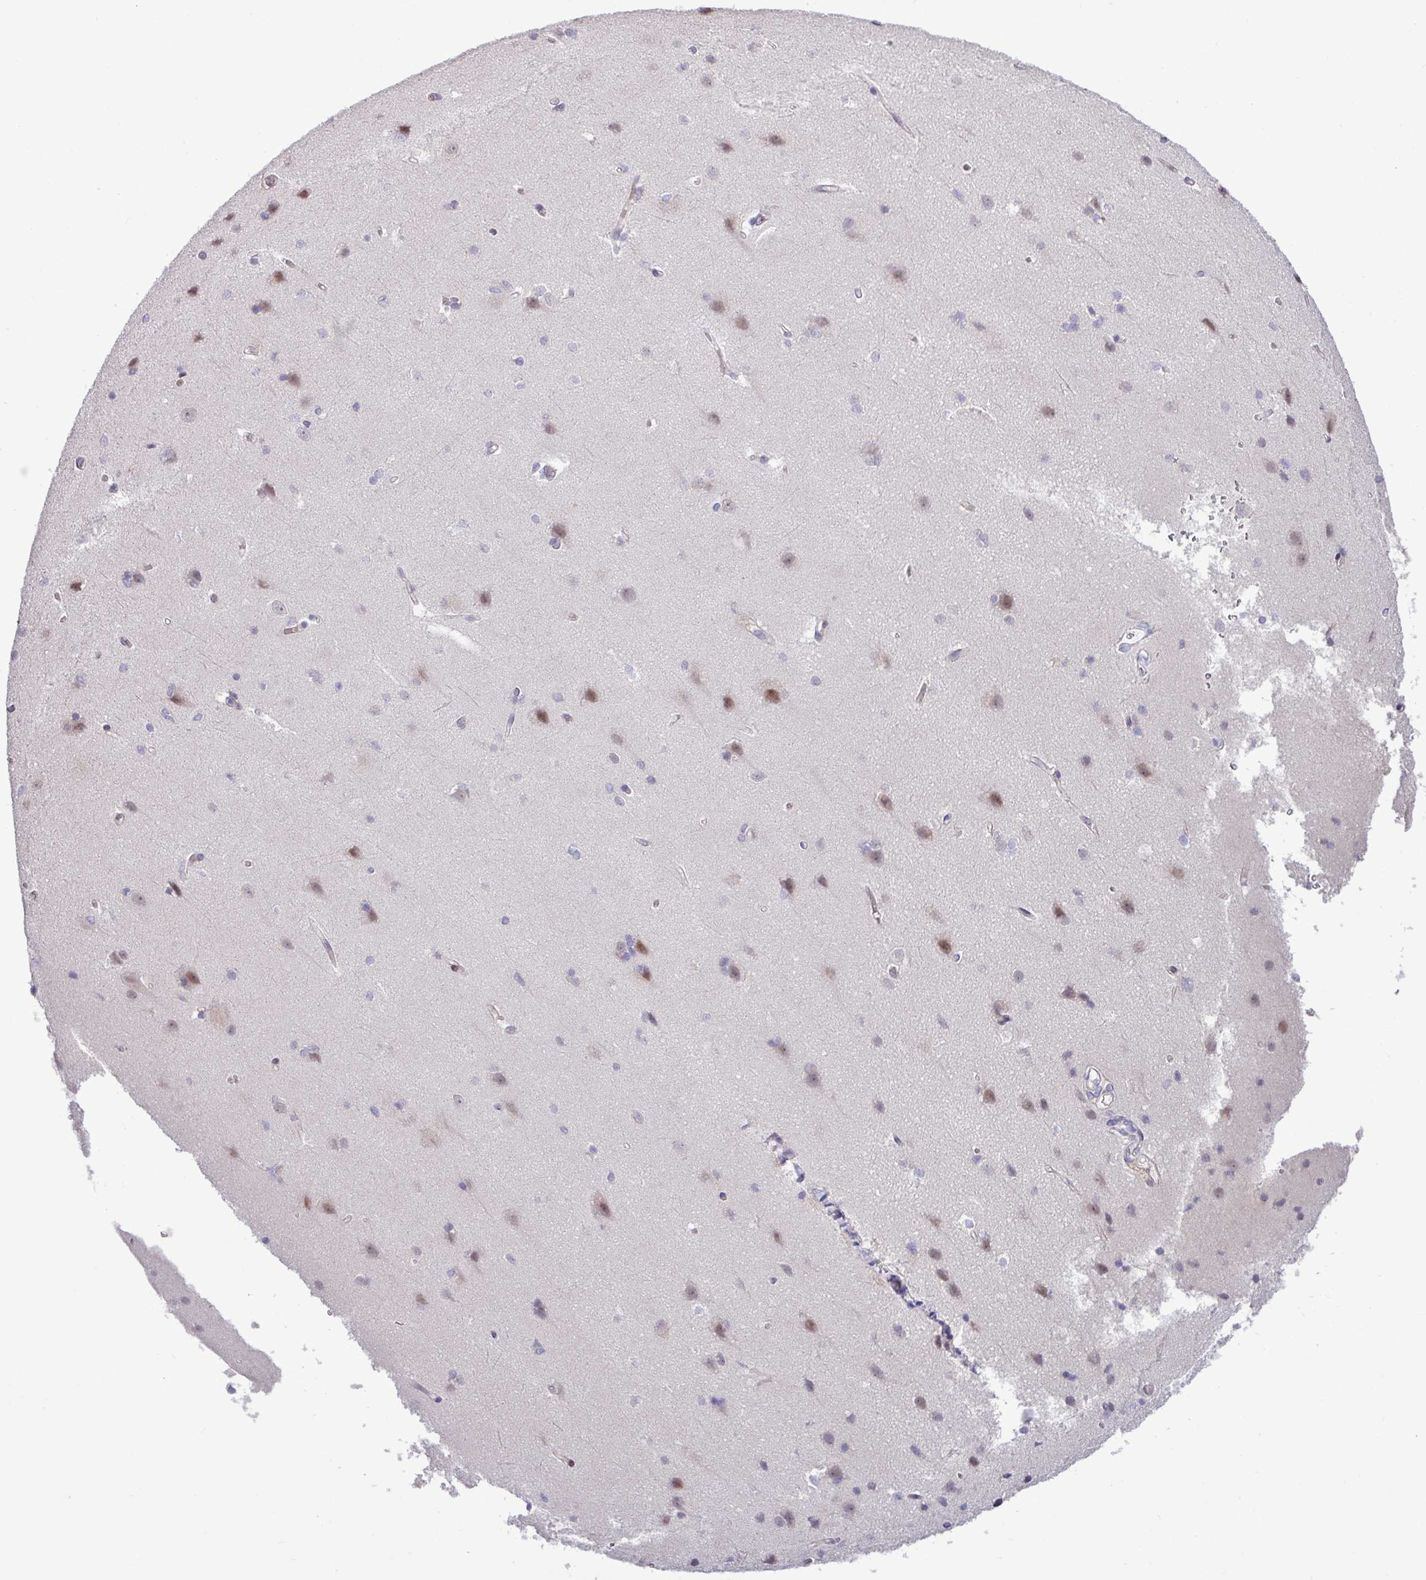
{"staining": {"intensity": "negative", "quantity": "none", "location": "none"}, "tissue": "cerebral cortex", "cell_type": "Endothelial cells", "image_type": "normal", "snomed": [{"axis": "morphology", "description": "Normal tissue, NOS"}, {"axis": "topography", "description": "Cerebral cortex"}], "caption": "Unremarkable cerebral cortex was stained to show a protein in brown. There is no significant positivity in endothelial cells. The staining was performed using DAB to visualize the protein expression in brown, while the nuclei were stained in blue with hematoxylin (Magnification: 20x).", "gene": "RIPPLY1", "patient": {"sex": "male", "age": 37}}